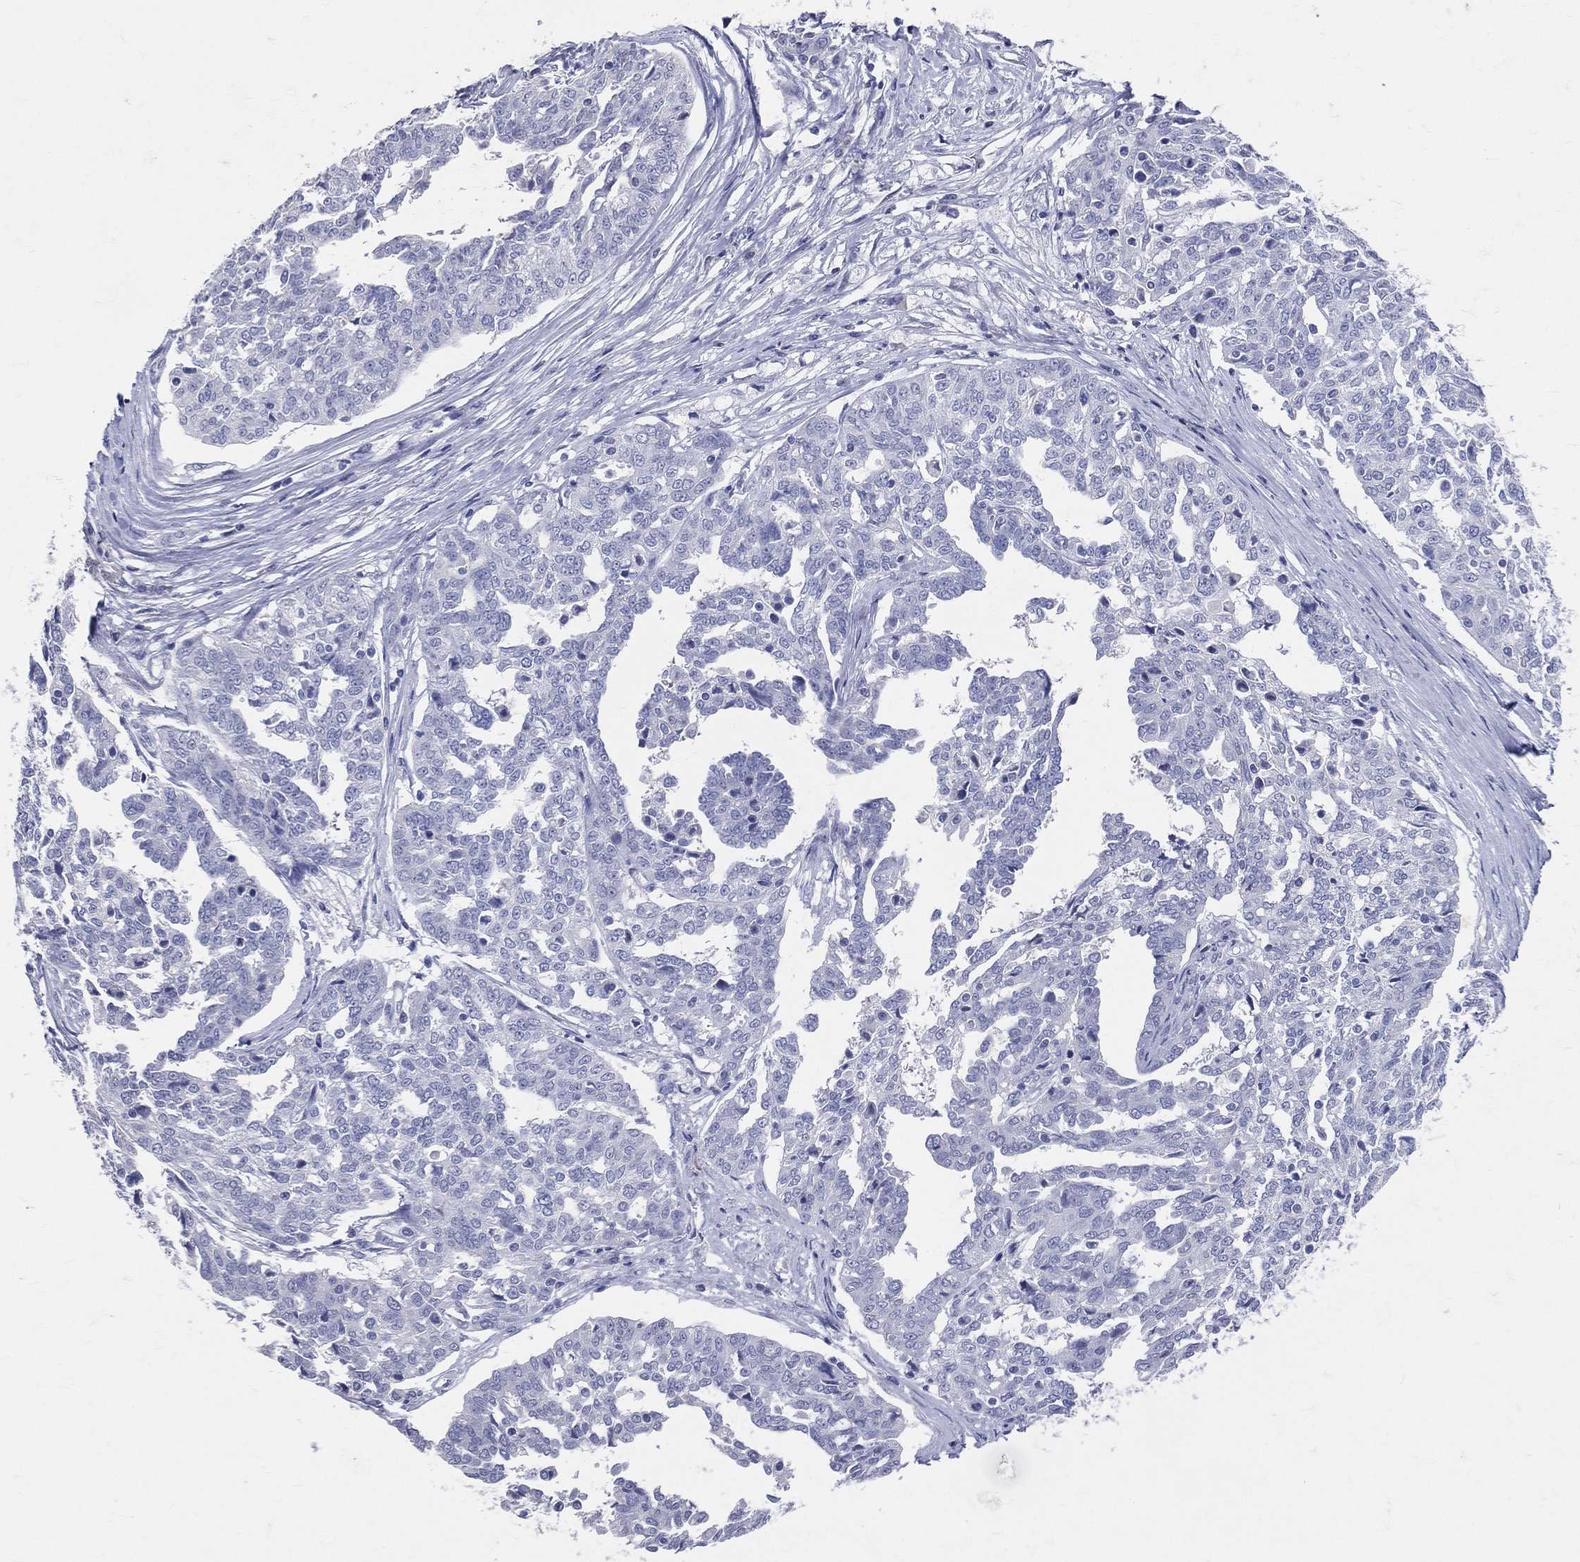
{"staining": {"intensity": "negative", "quantity": "none", "location": "none"}, "tissue": "ovarian cancer", "cell_type": "Tumor cells", "image_type": "cancer", "snomed": [{"axis": "morphology", "description": "Cystadenocarcinoma, serous, NOS"}, {"axis": "topography", "description": "Ovary"}], "caption": "Immunohistochemistry histopathology image of ovarian cancer stained for a protein (brown), which displays no positivity in tumor cells.", "gene": "LAT", "patient": {"sex": "female", "age": 67}}